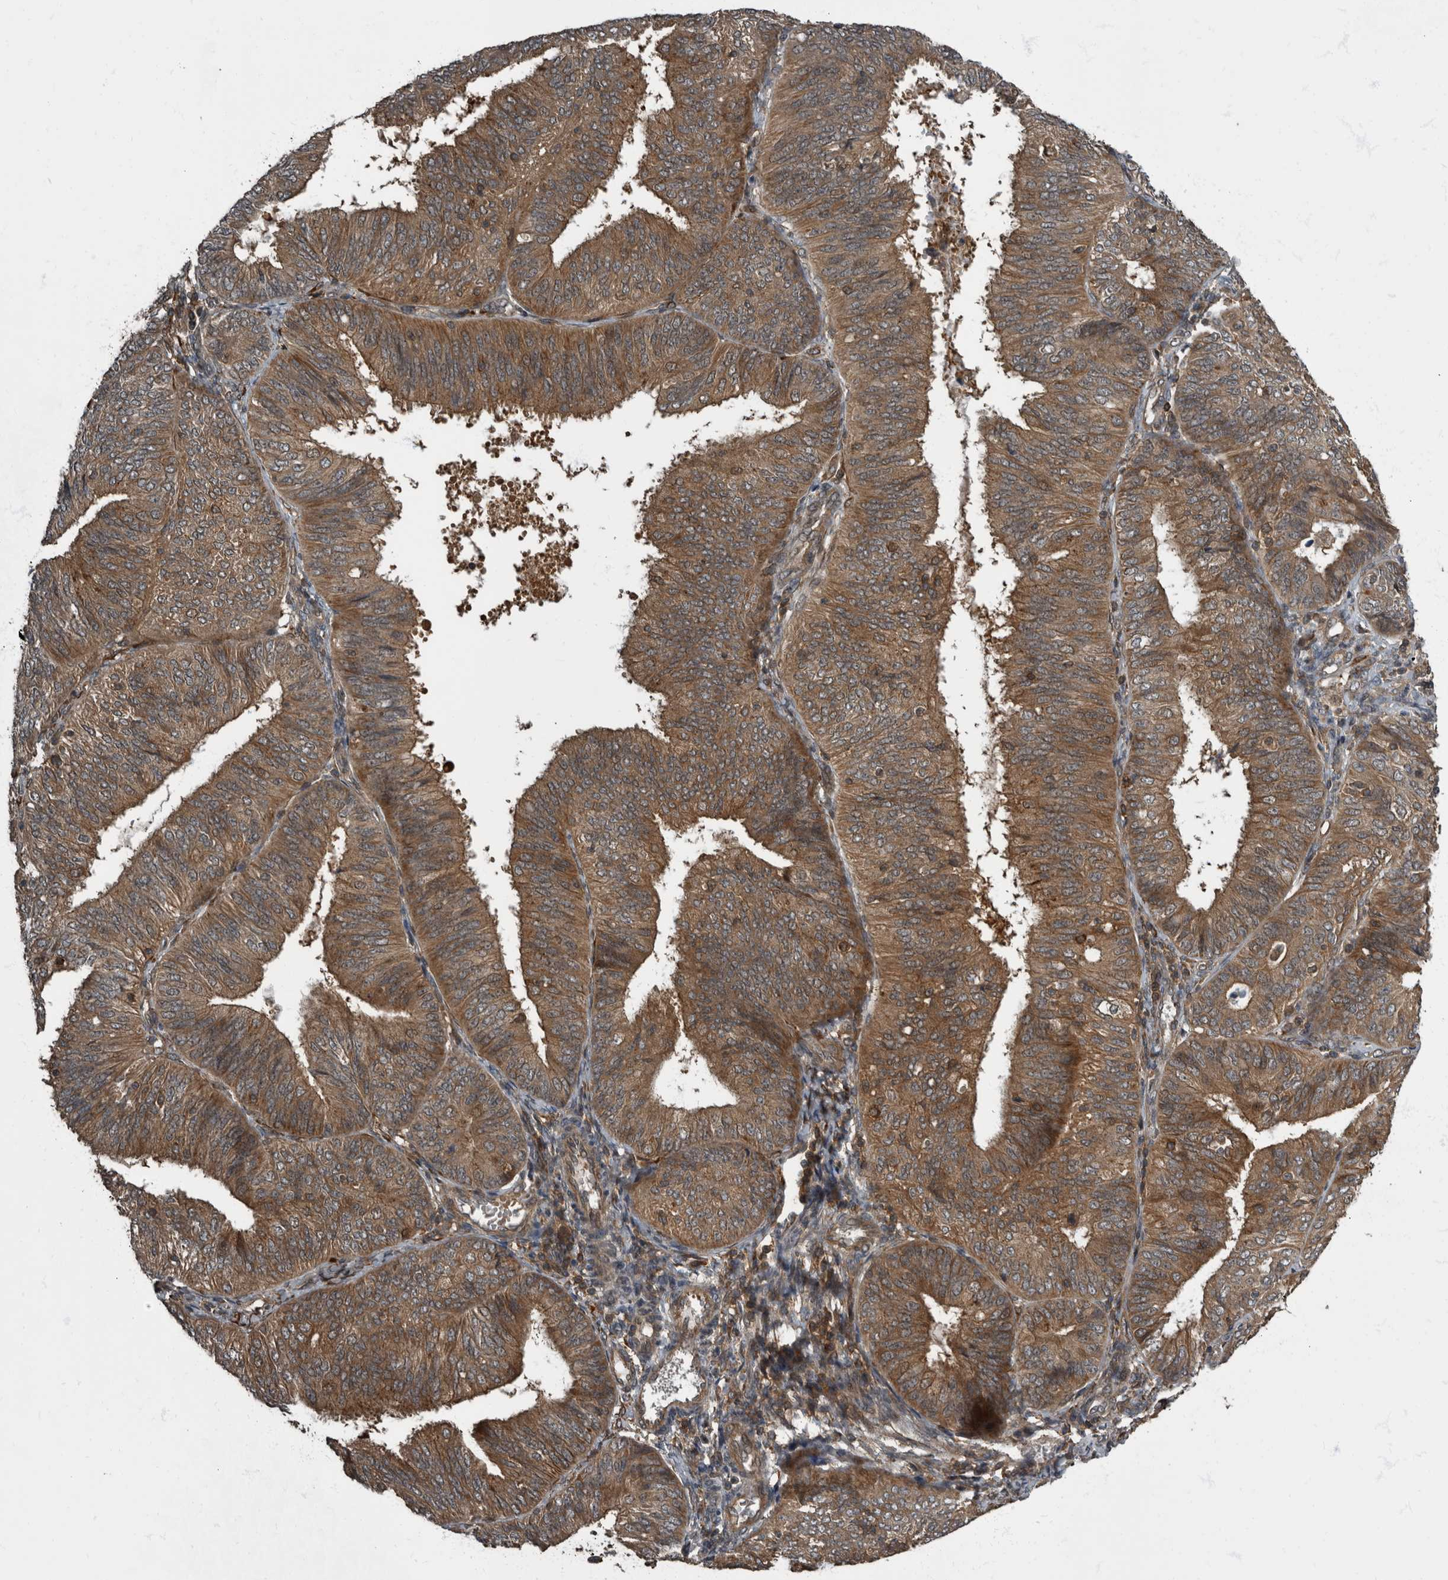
{"staining": {"intensity": "moderate", "quantity": ">75%", "location": "cytoplasmic/membranous"}, "tissue": "endometrial cancer", "cell_type": "Tumor cells", "image_type": "cancer", "snomed": [{"axis": "morphology", "description": "Adenocarcinoma, NOS"}, {"axis": "topography", "description": "Endometrium"}], "caption": "Immunohistochemistry staining of endometrial cancer (adenocarcinoma), which displays medium levels of moderate cytoplasmic/membranous staining in approximately >75% of tumor cells indicating moderate cytoplasmic/membranous protein expression. The staining was performed using DAB (3,3'-diaminobenzidine) (brown) for protein detection and nuclei were counterstained in hematoxylin (blue).", "gene": "RABGGTB", "patient": {"sex": "female", "age": 58}}